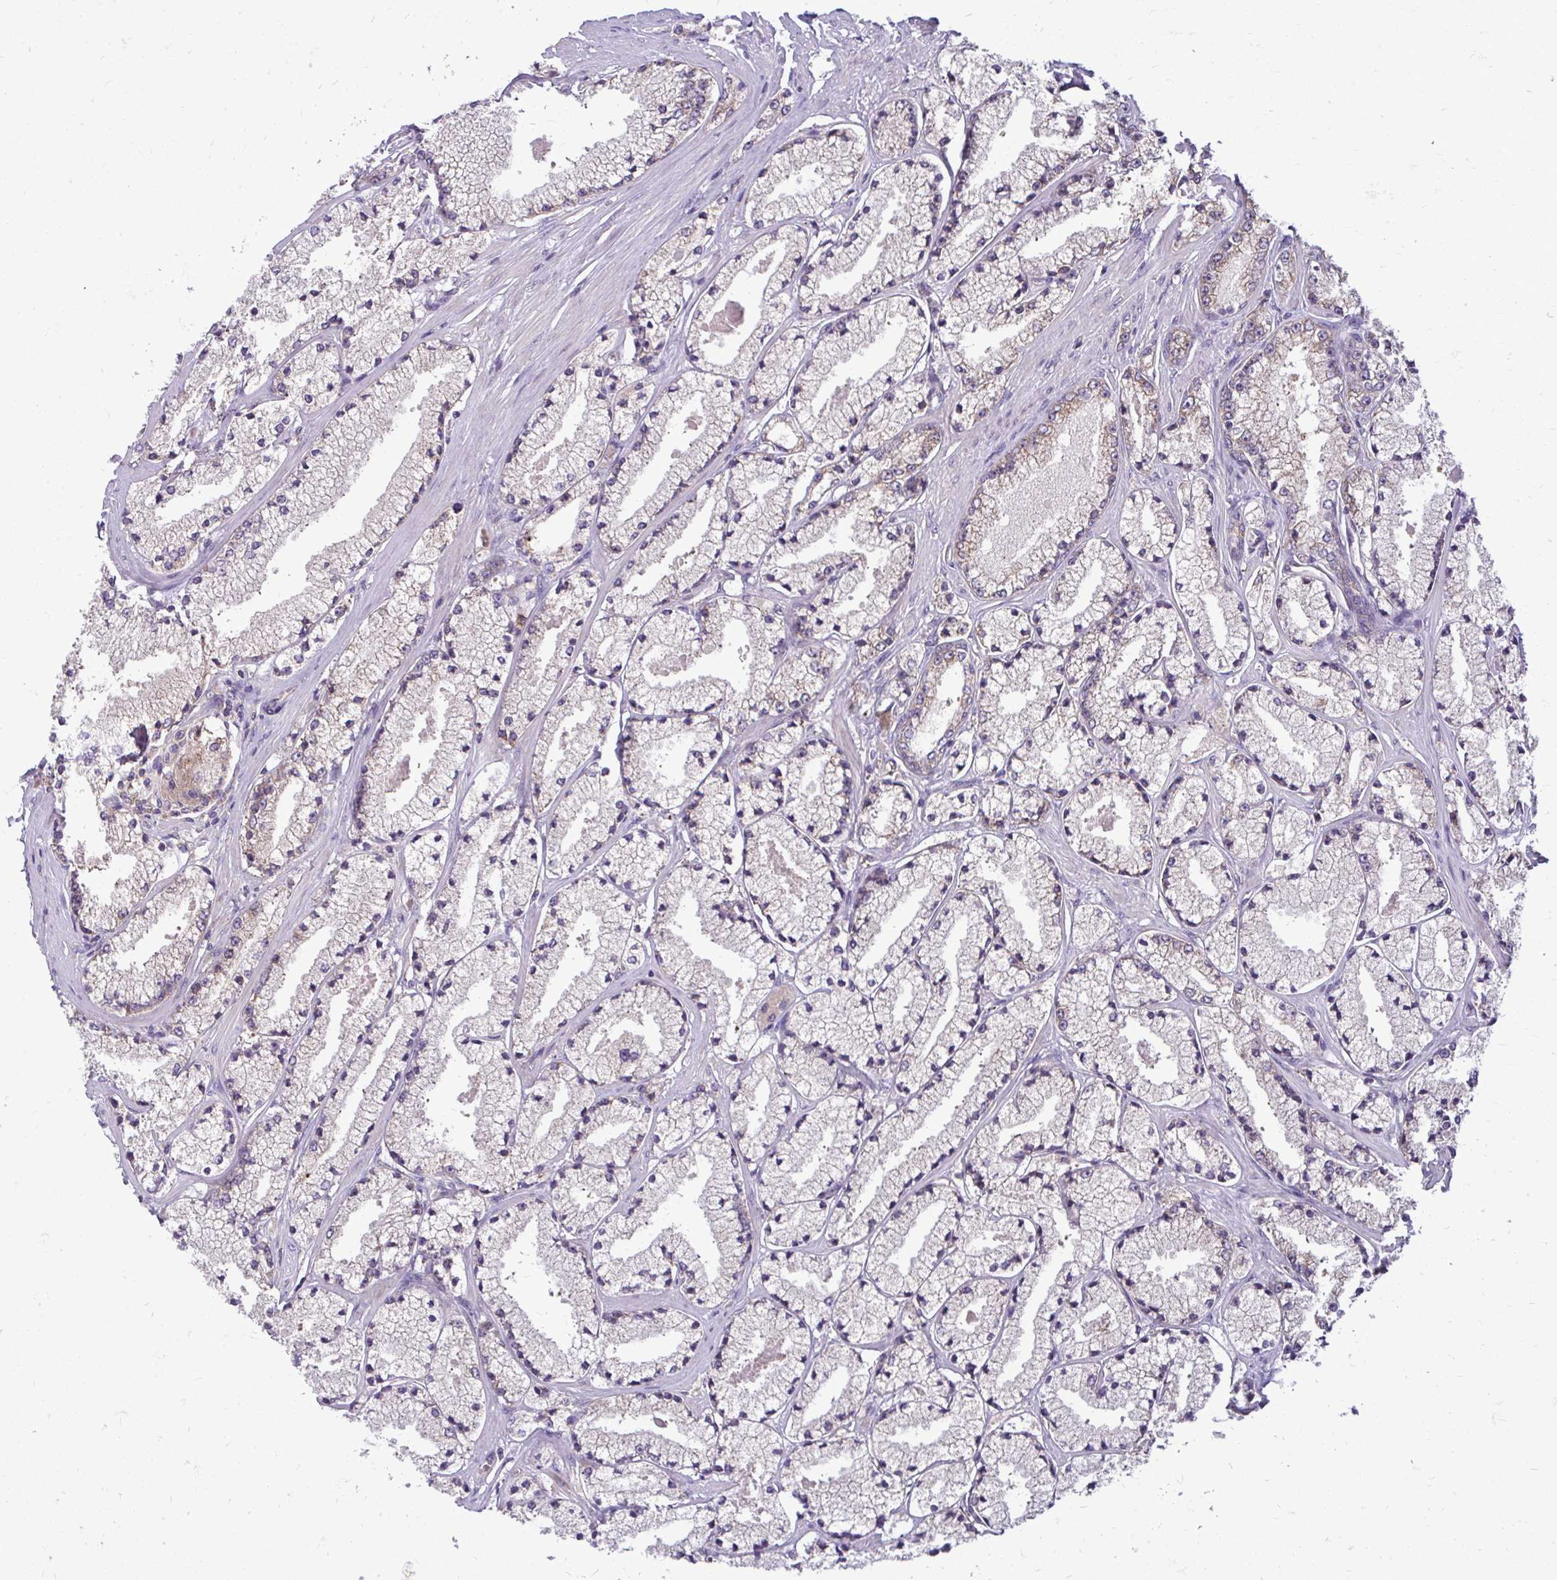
{"staining": {"intensity": "negative", "quantity": "none", "location": "none"}, "tissue": "prostate cancer", "cell_type": "Tumor cells", "image_type": "cancer", "snomed": [{"axis": "morphology", "description": "Adenocarcinoma, High grade"}, {"axis": "topography", "description": "Prostate"}], "caption": "The immunohistochemistry (IHC) histopathology image has no significant staining in tumor cells of prostate cancer (adenocarcinoma (high-grade)) tissue.", "gene": "RPLP2", "patient": {"sex": "male", "age": 63}}